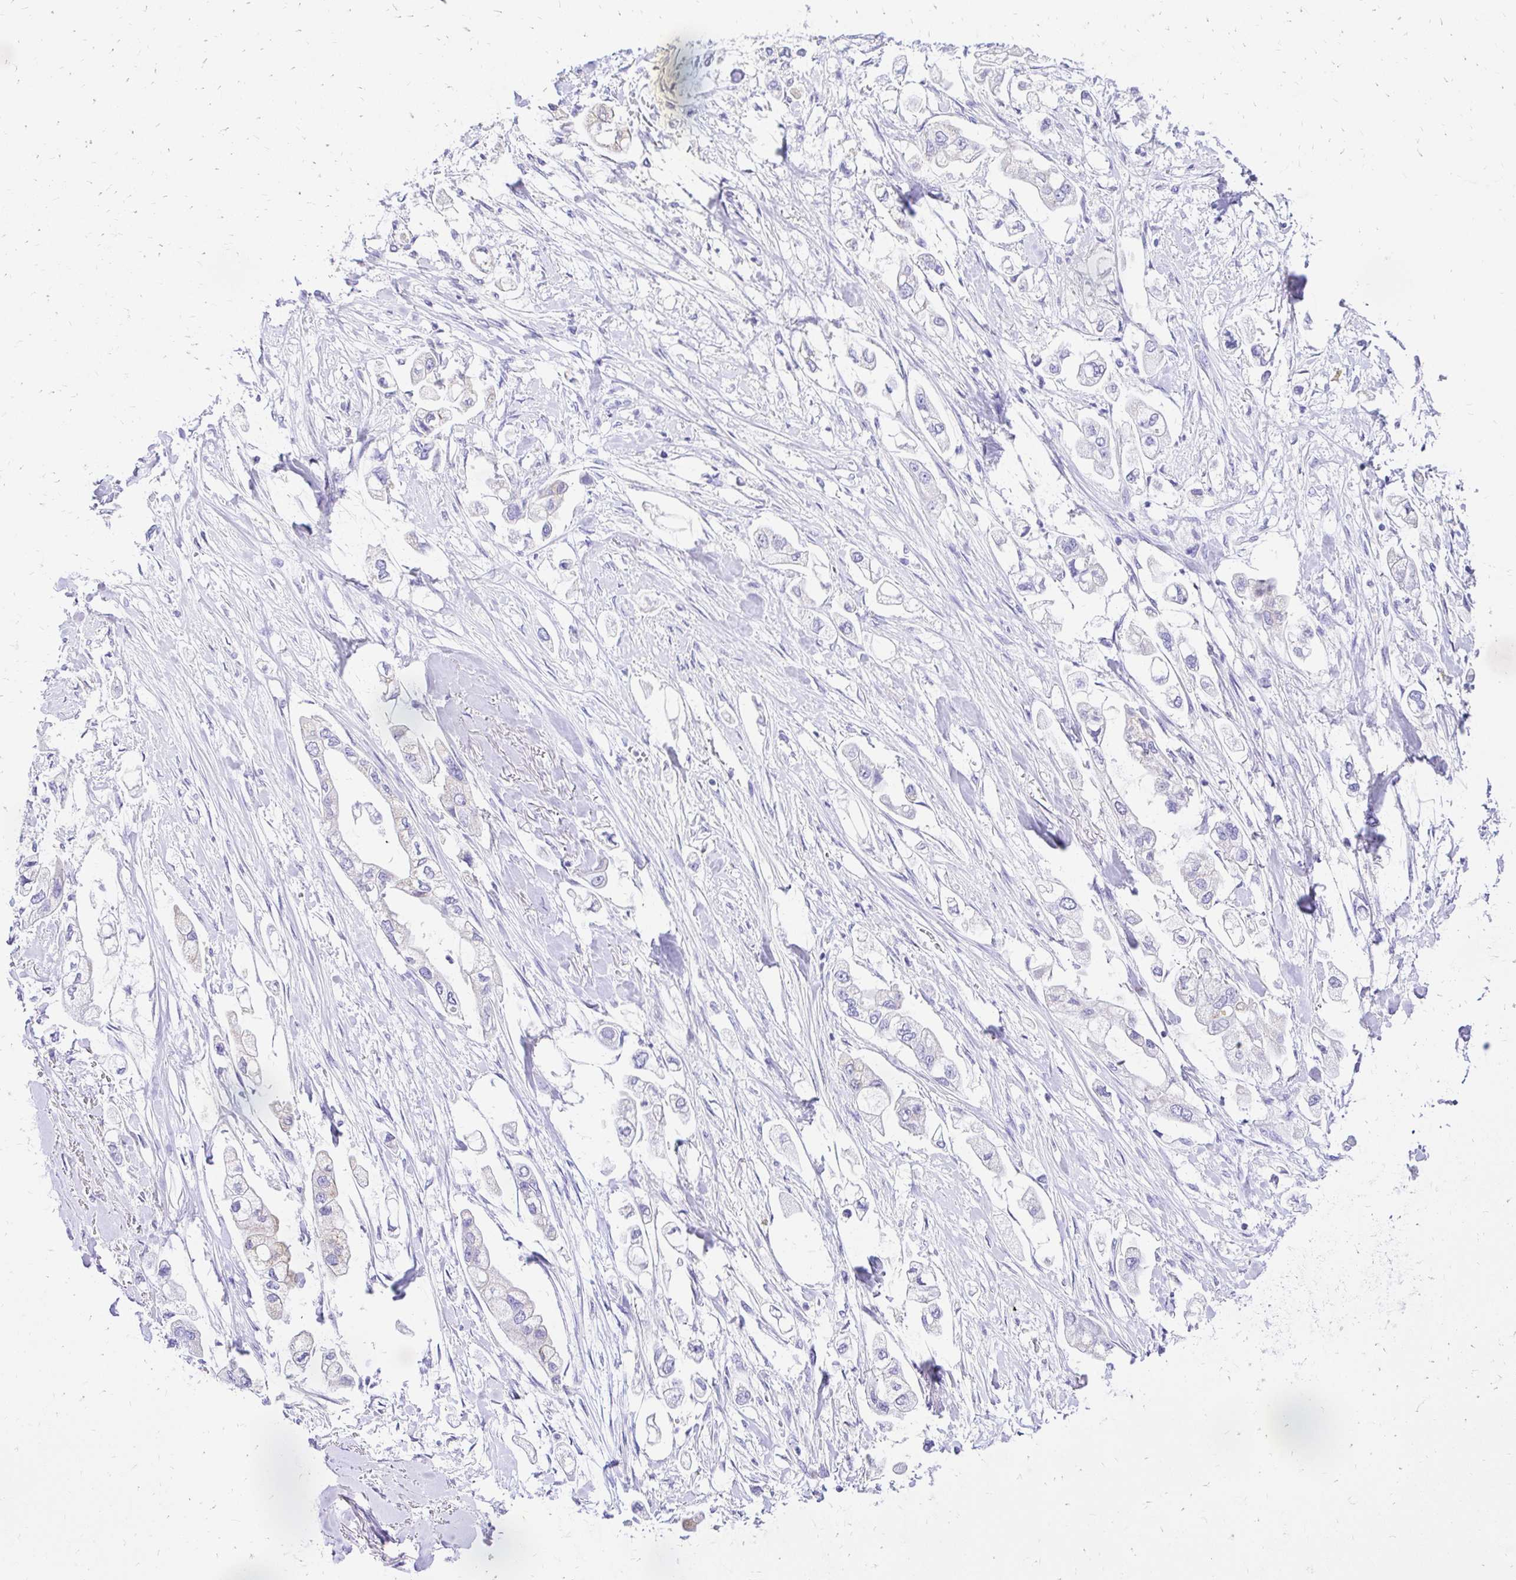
{"staining": {"intensity": "negative", "quantity": "none", "location": "none"}, "tissue": "stomach cancer", "cell_type": "Tumor cells", "image_type": "cancer", "snomed": [{"axis": "morphology", "description": "Adenocarcinoma, NOS"}, {"axis": "topography", "description": "Stomach"}], "caption": "This is a micrograph of immunohistochemistry (IHC) staining of stomach cancer (adenocarcinoma), which shows no expression in tumor cells.", "gene": "S100G", "patient": {"sex": "male", "age": 62}}